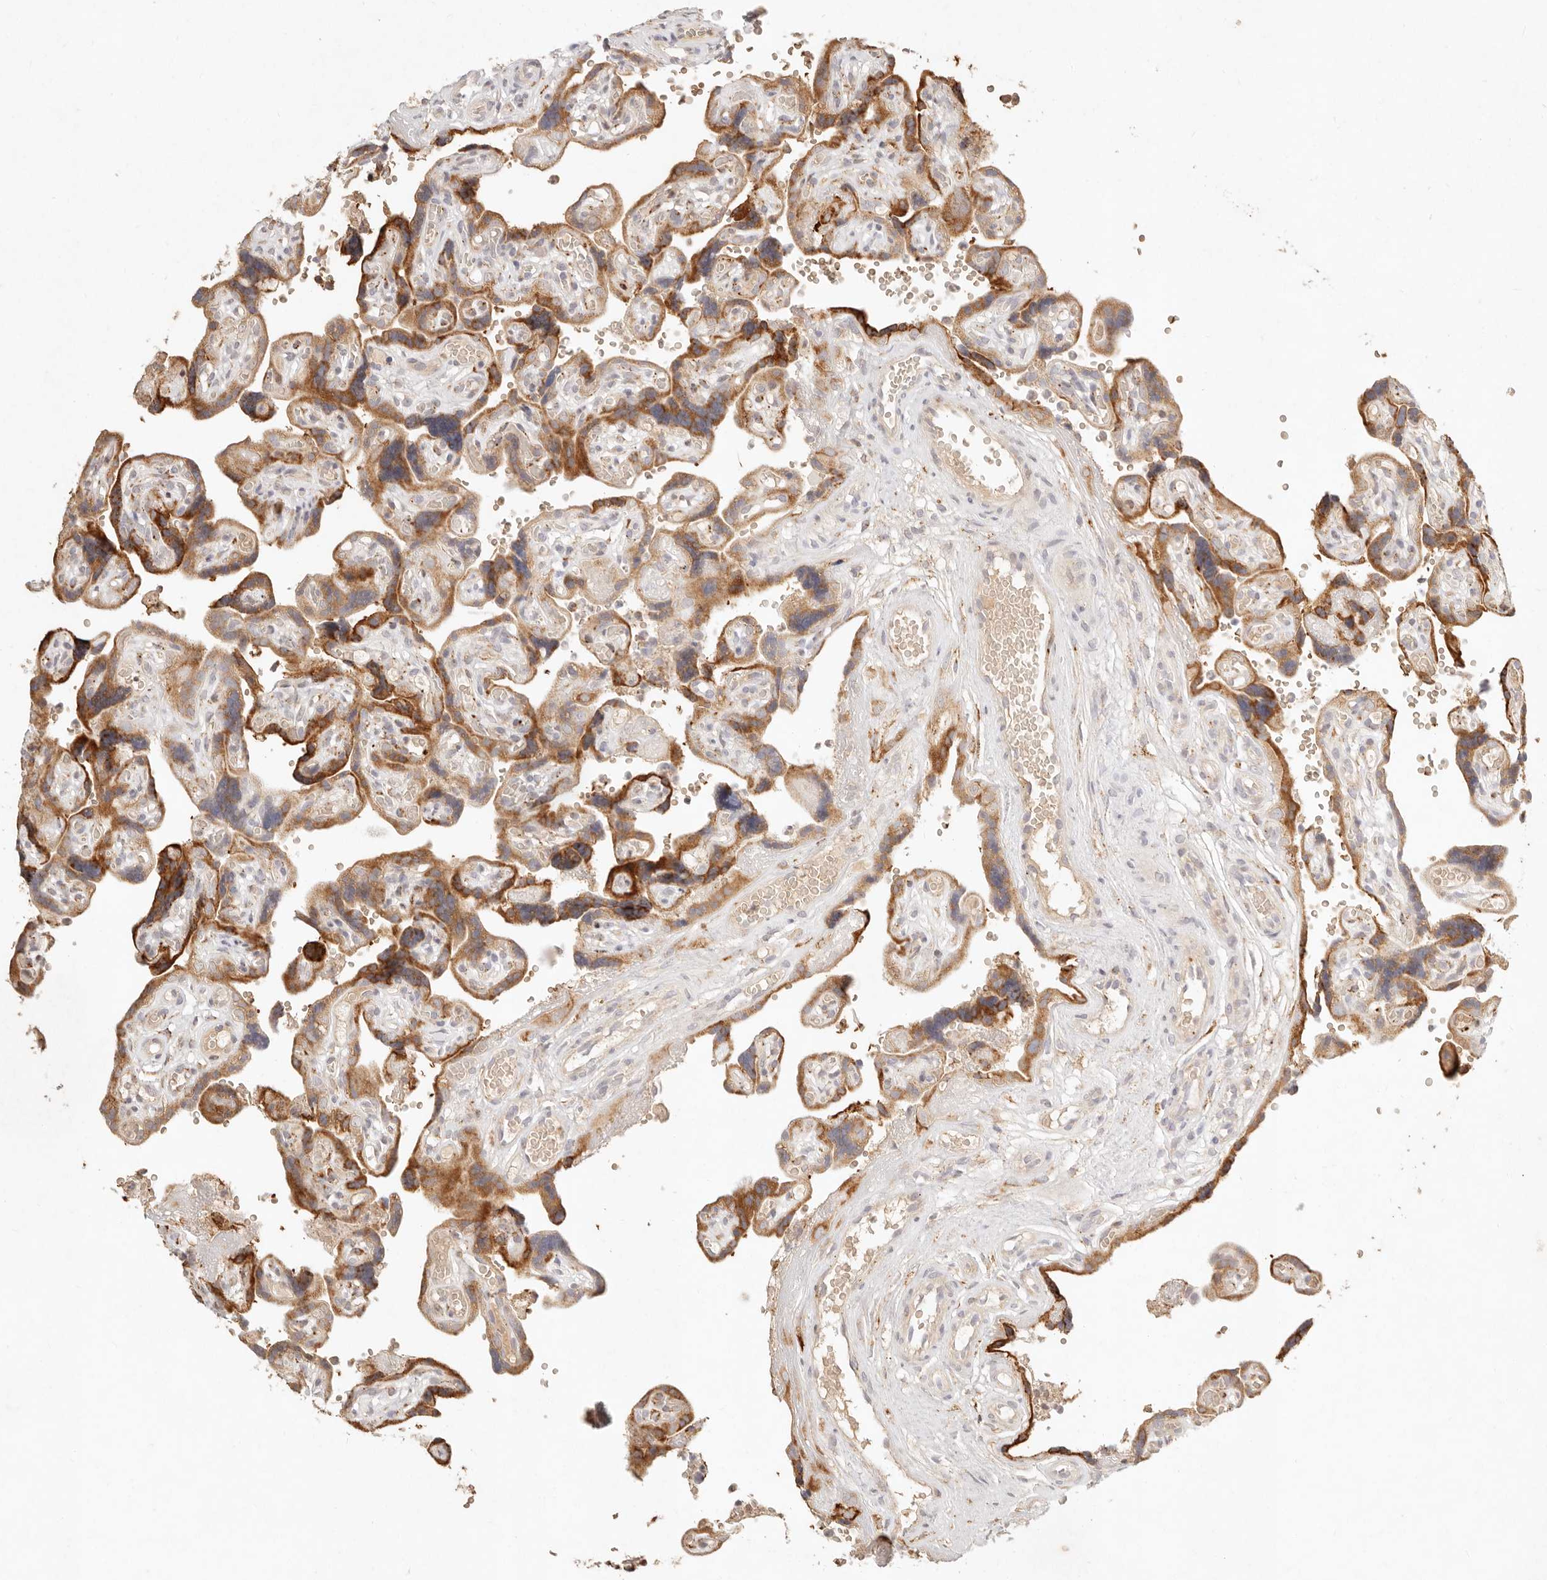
{"staining": {"intensity": "strong", "quantity": ">75%", "location": "cytoplasmic/membranous"}, "tissue": "placenta", "cell_type": "Decidual cells", "image_type": "normal", "snomed": [{"axis": "morphology", "description": "Normal tissue, NOS"}, {"axis": "topography", "description": "Placenta"}], "caption": "A high amount of strong cytoplasmic/membranous positivity is present in approximately >75% of decidual cells in unremarkable placenta.", "gene": "C1orf127", "patient": {"sex": "female", "age": 30}}